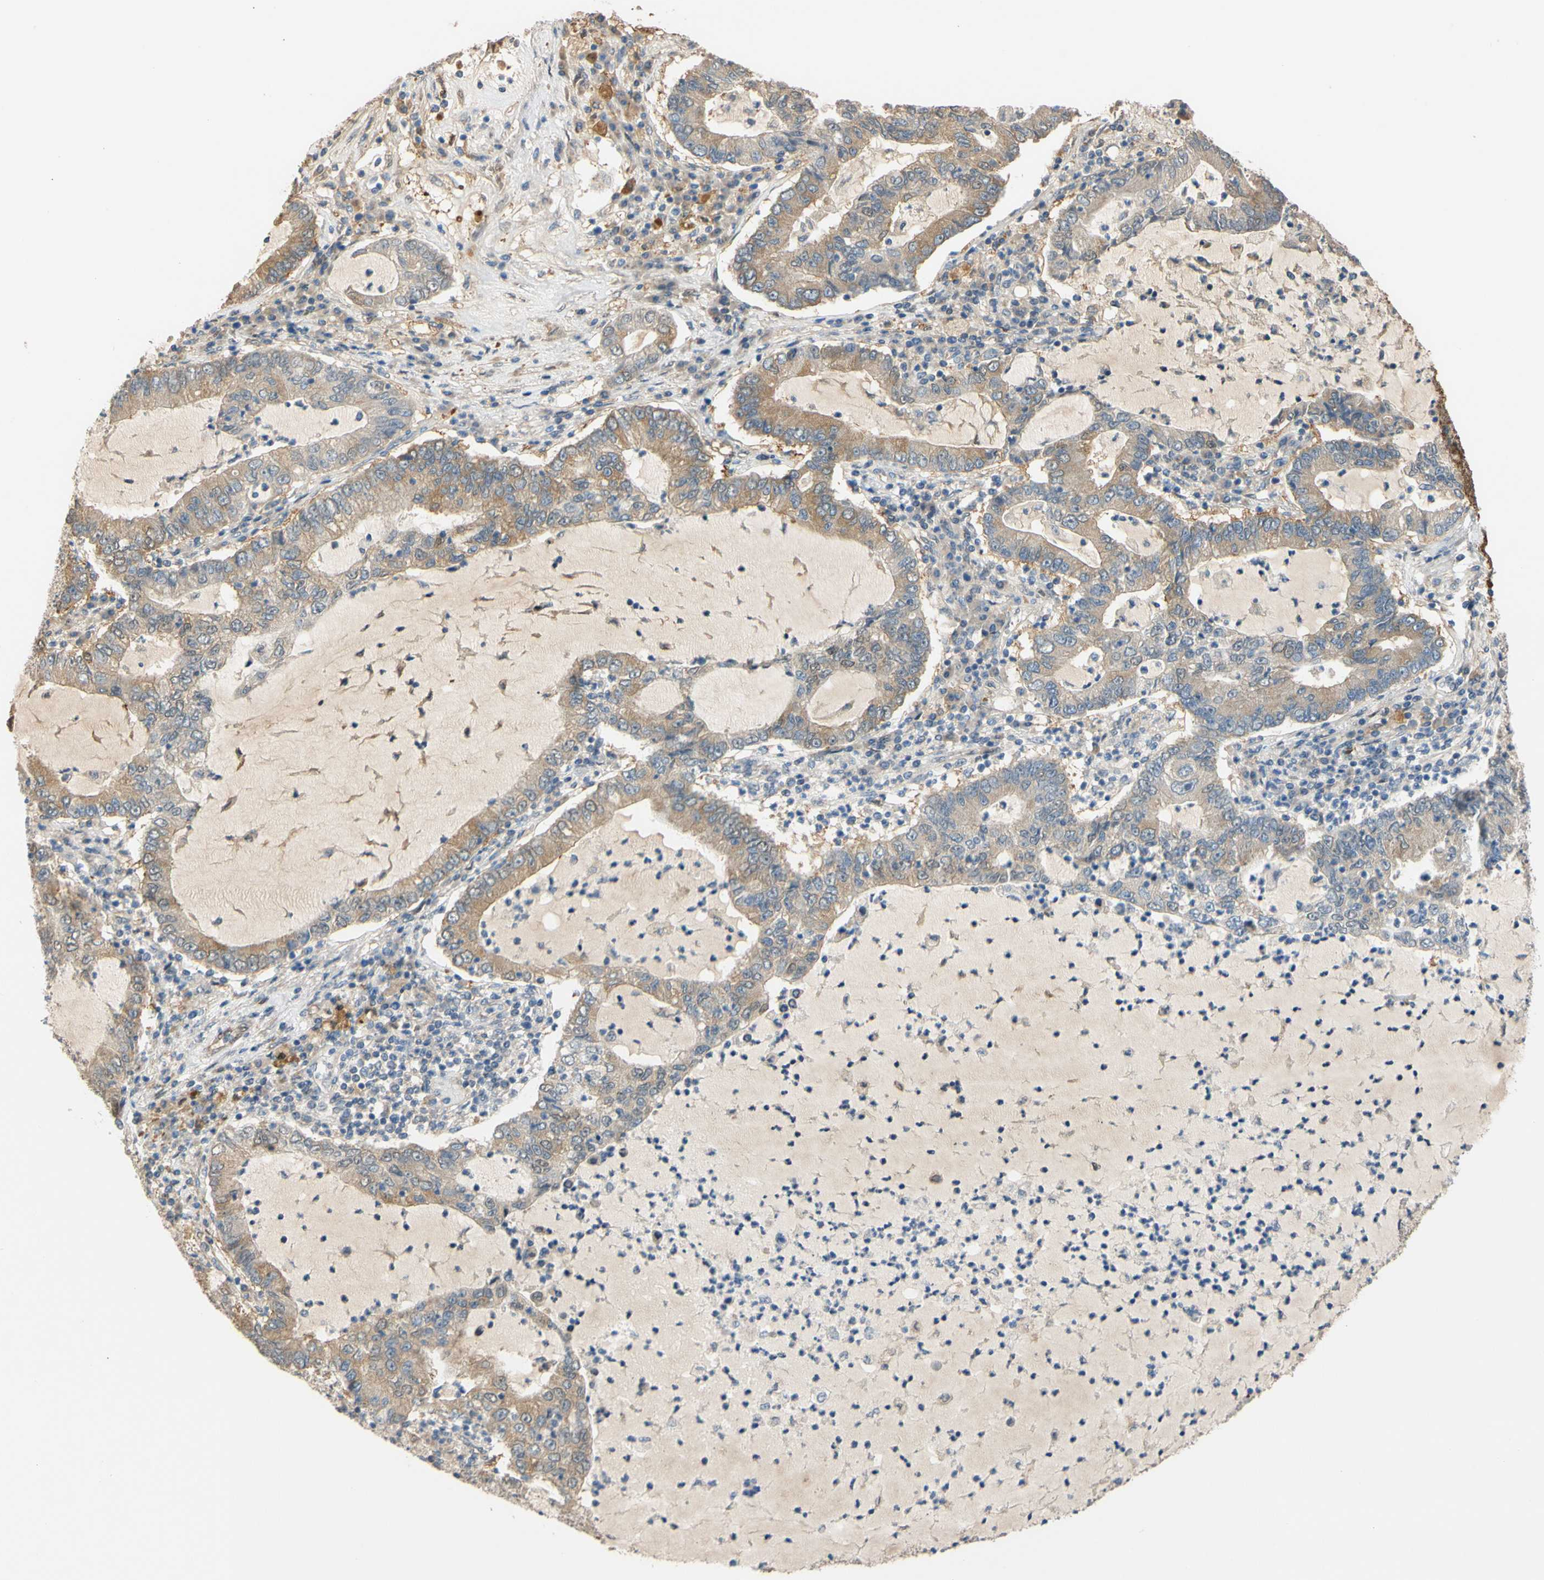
{"staining": {"intensity": "moderate", "quantity": "25%-75%", "location": "cytoplasmic/membranous"}, "tissue": "lung cancer", "cell_type": "Tumor cells", "image_type": "cancer", "snomed": [{"axis": "morphology", "description": "Adenocarcinoma, NOS"}, {"axis": "topography", "description": "Lung"}], "caption": "This photomicrograph displays adenocarcinoma (lung) stained with immunohistochemistry (IHC) to label a protein in brown. The cytoplasmic/membranous of tumor cells show moderate positivity for the protein. Nuclei are counter-stained blue.", "gene": "ALDH1A2", "patient": {"sex": "female", "age": 51}}